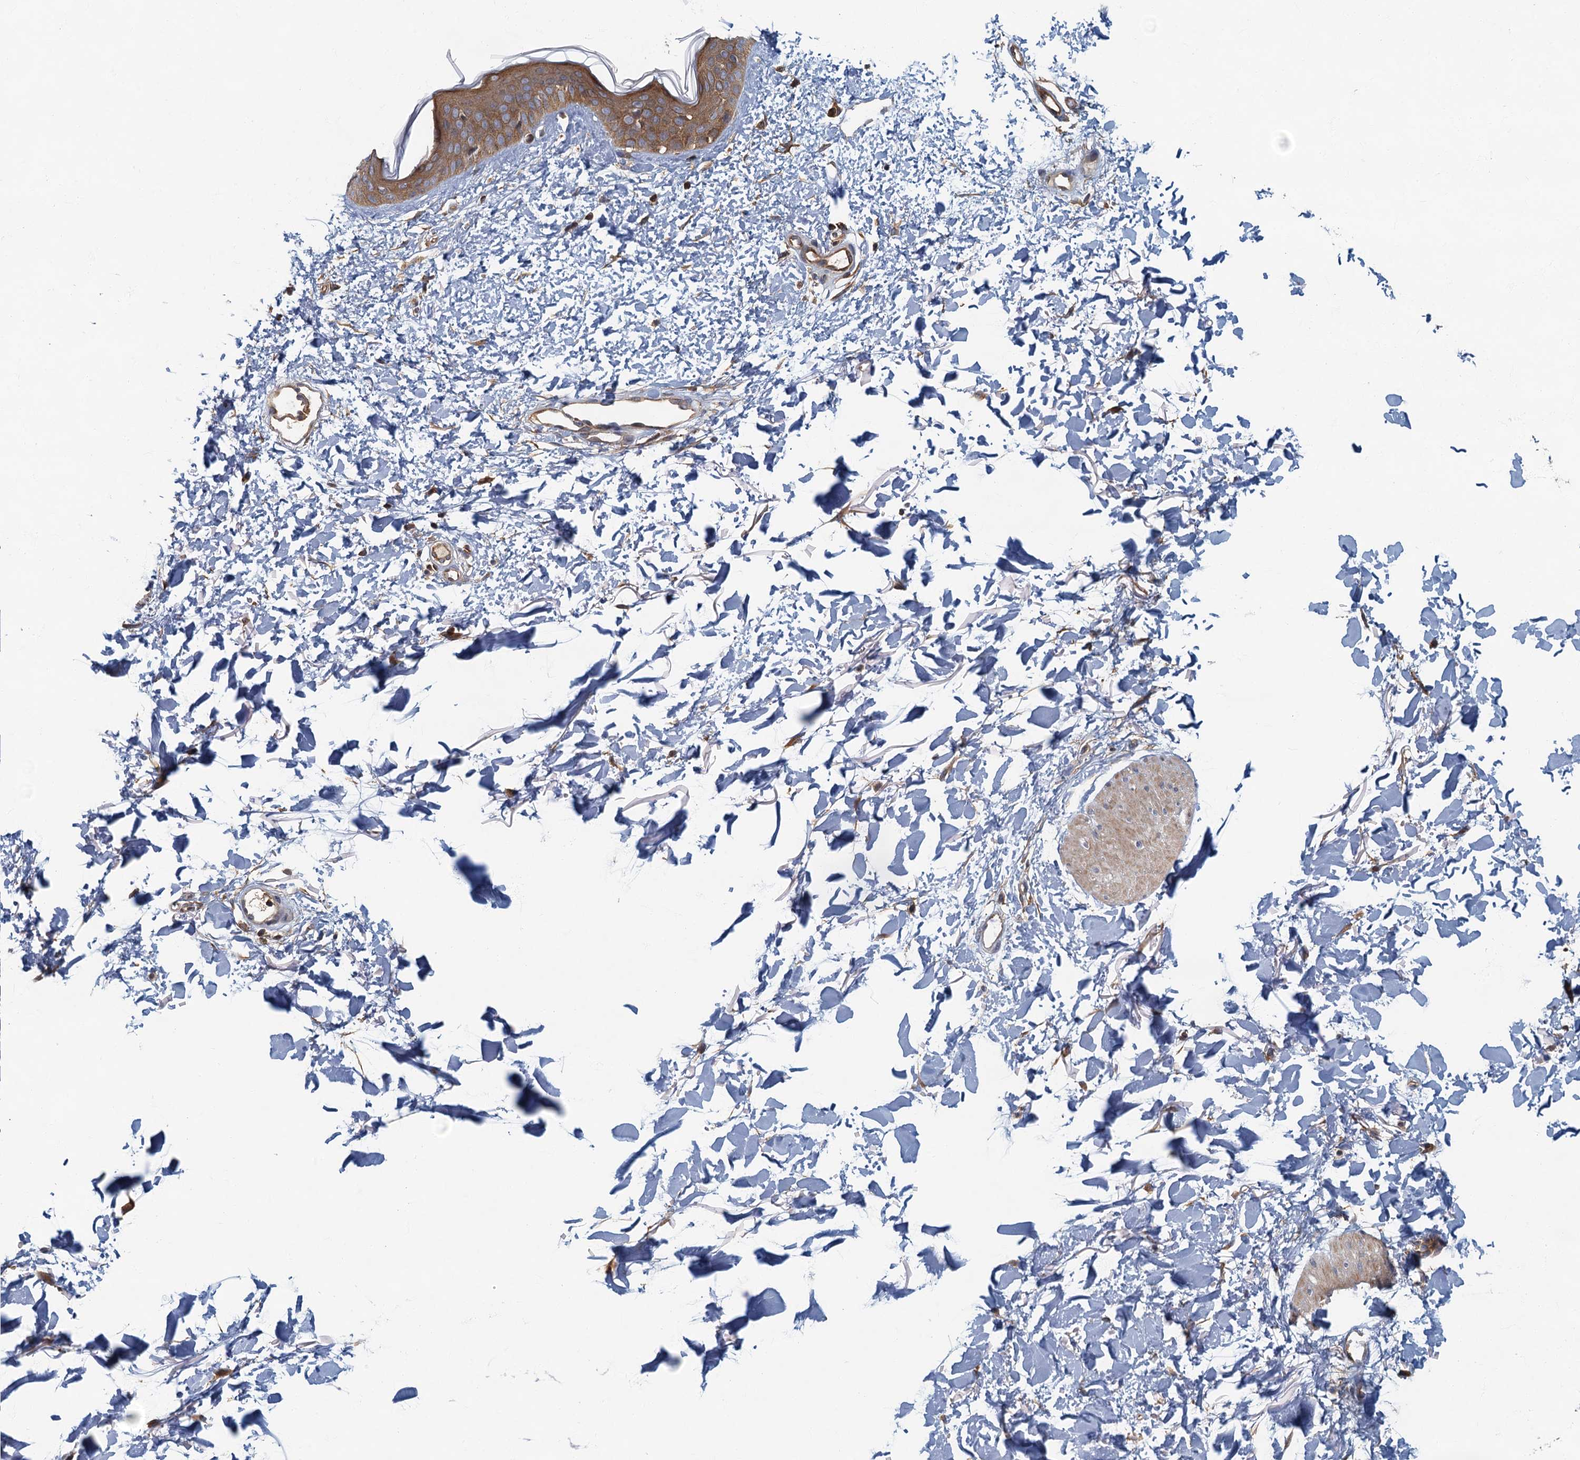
{"staining": {"intensity": "moderate", "quantity": ">75%", "location": "cytoplasmic/membranous"}, "tissue": "skin", "cell_type": "Fibroblasts", "image_type": "normal", "snomed": [{"axis": "morphology", "description": "Normal tissue, NOS"}, {"axis": "topography", "description": "Skin"}], "caption": "A high-resolution image shows immunohistochemistry (IHC) staining of benign skin, which displays moderate cytoplasmic/membranous staining in about >75% of fibroblasts. The staining was performed using DAB to visualize the protein expression in brown, while the nuclei were stained in blue with hematoxylin (Magnification: 20x).", "gene": "CKAP2L", "patient": {"sex": "female", "age": 58}}